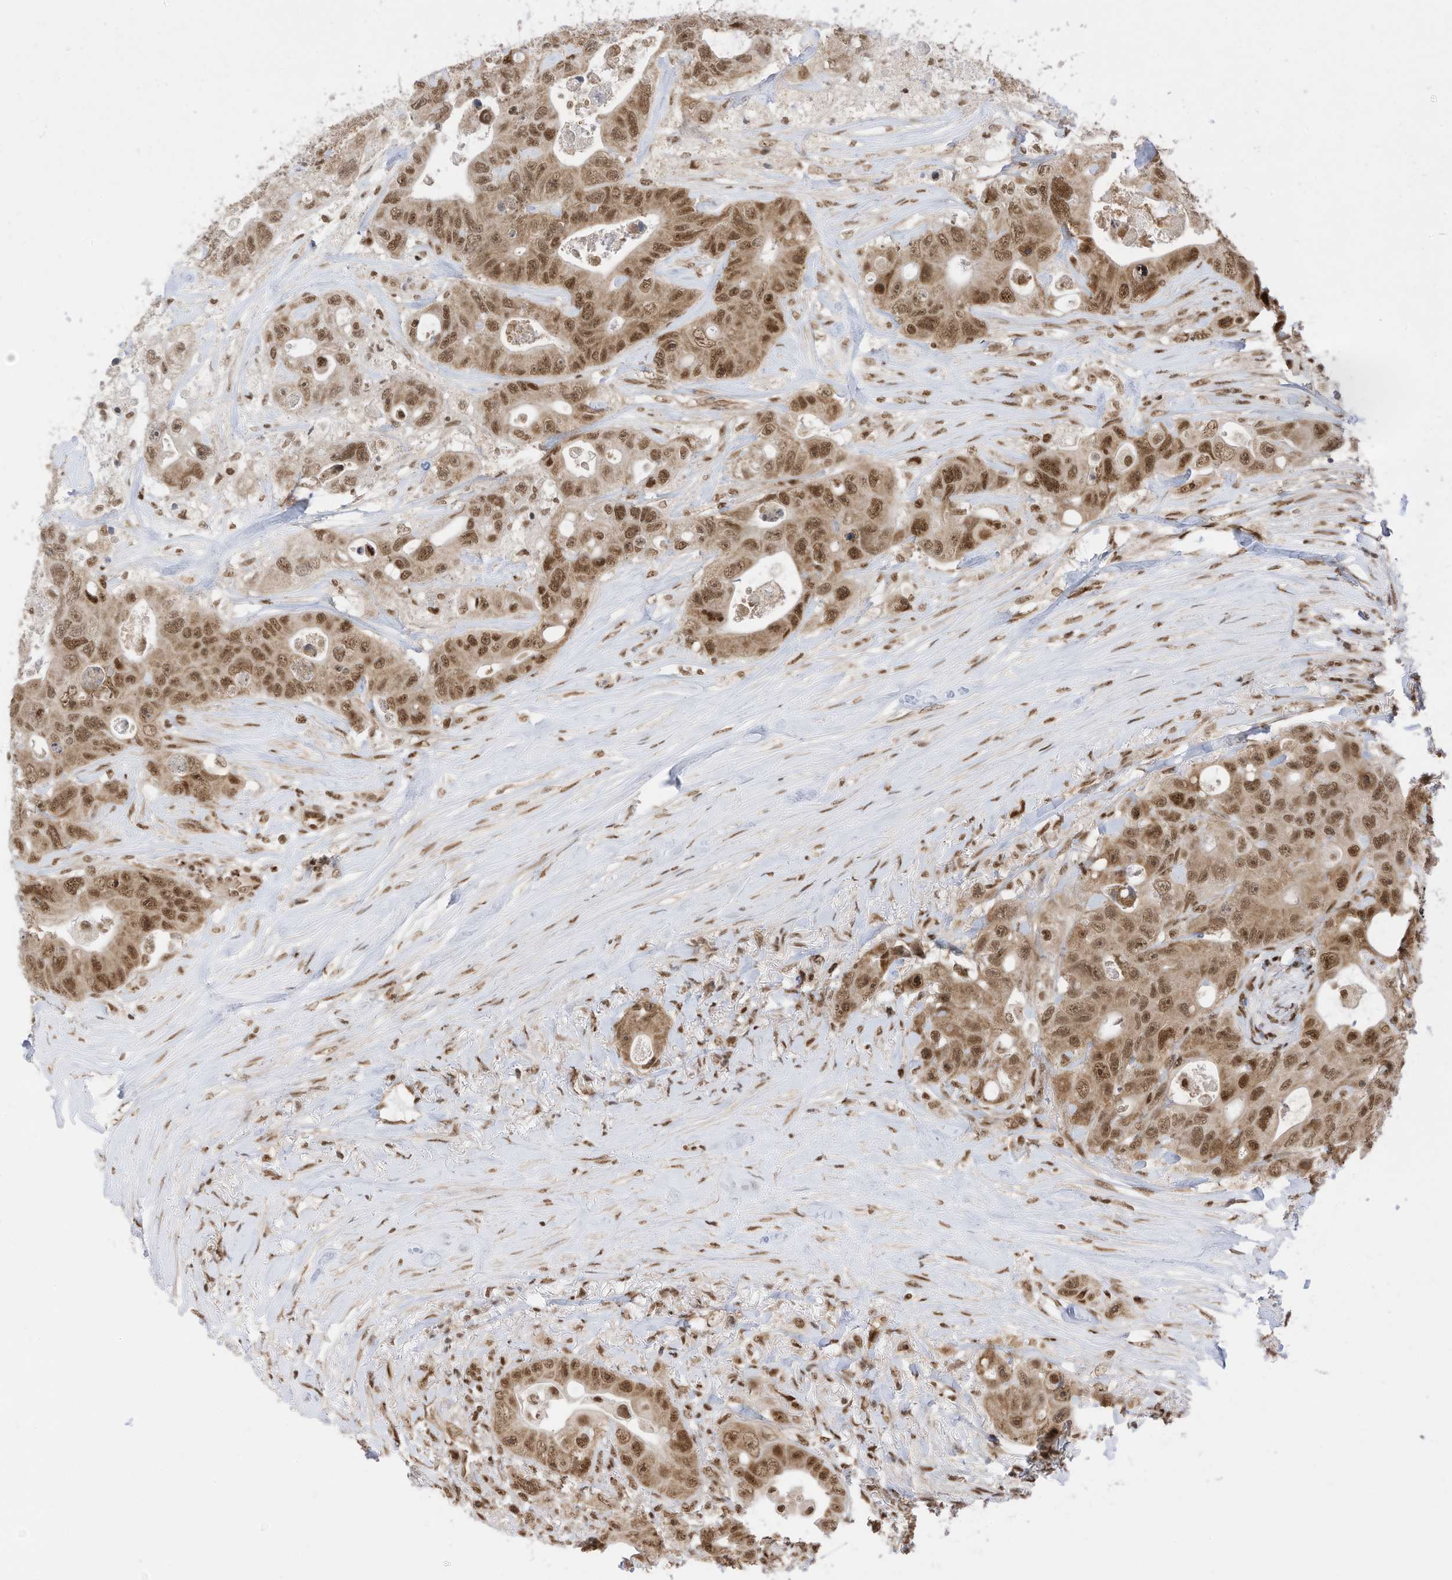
{"staining": {"intensity": "strong", "quantity": ">75%", "location": "cytoplasmic/membranous,nuclear"}, "tissue": "colorectal cancer", "cell_type": "Tumor cells", "image_type": "cancer", "snomed": [{"axis": "morphology", "description": "Adenocarcinoma, NOS"}, {"axis": "topography", "description": "Colon"}], "caption": "Immunohistochemical staining of human colorectal adenocarcinoma shows strong cytoplasmic/membranous and nuclear protein expression in approximately >75% of tumor cells.", "gene": "AURKAIP1", "patient": {"sex": "female", "age": 46}}